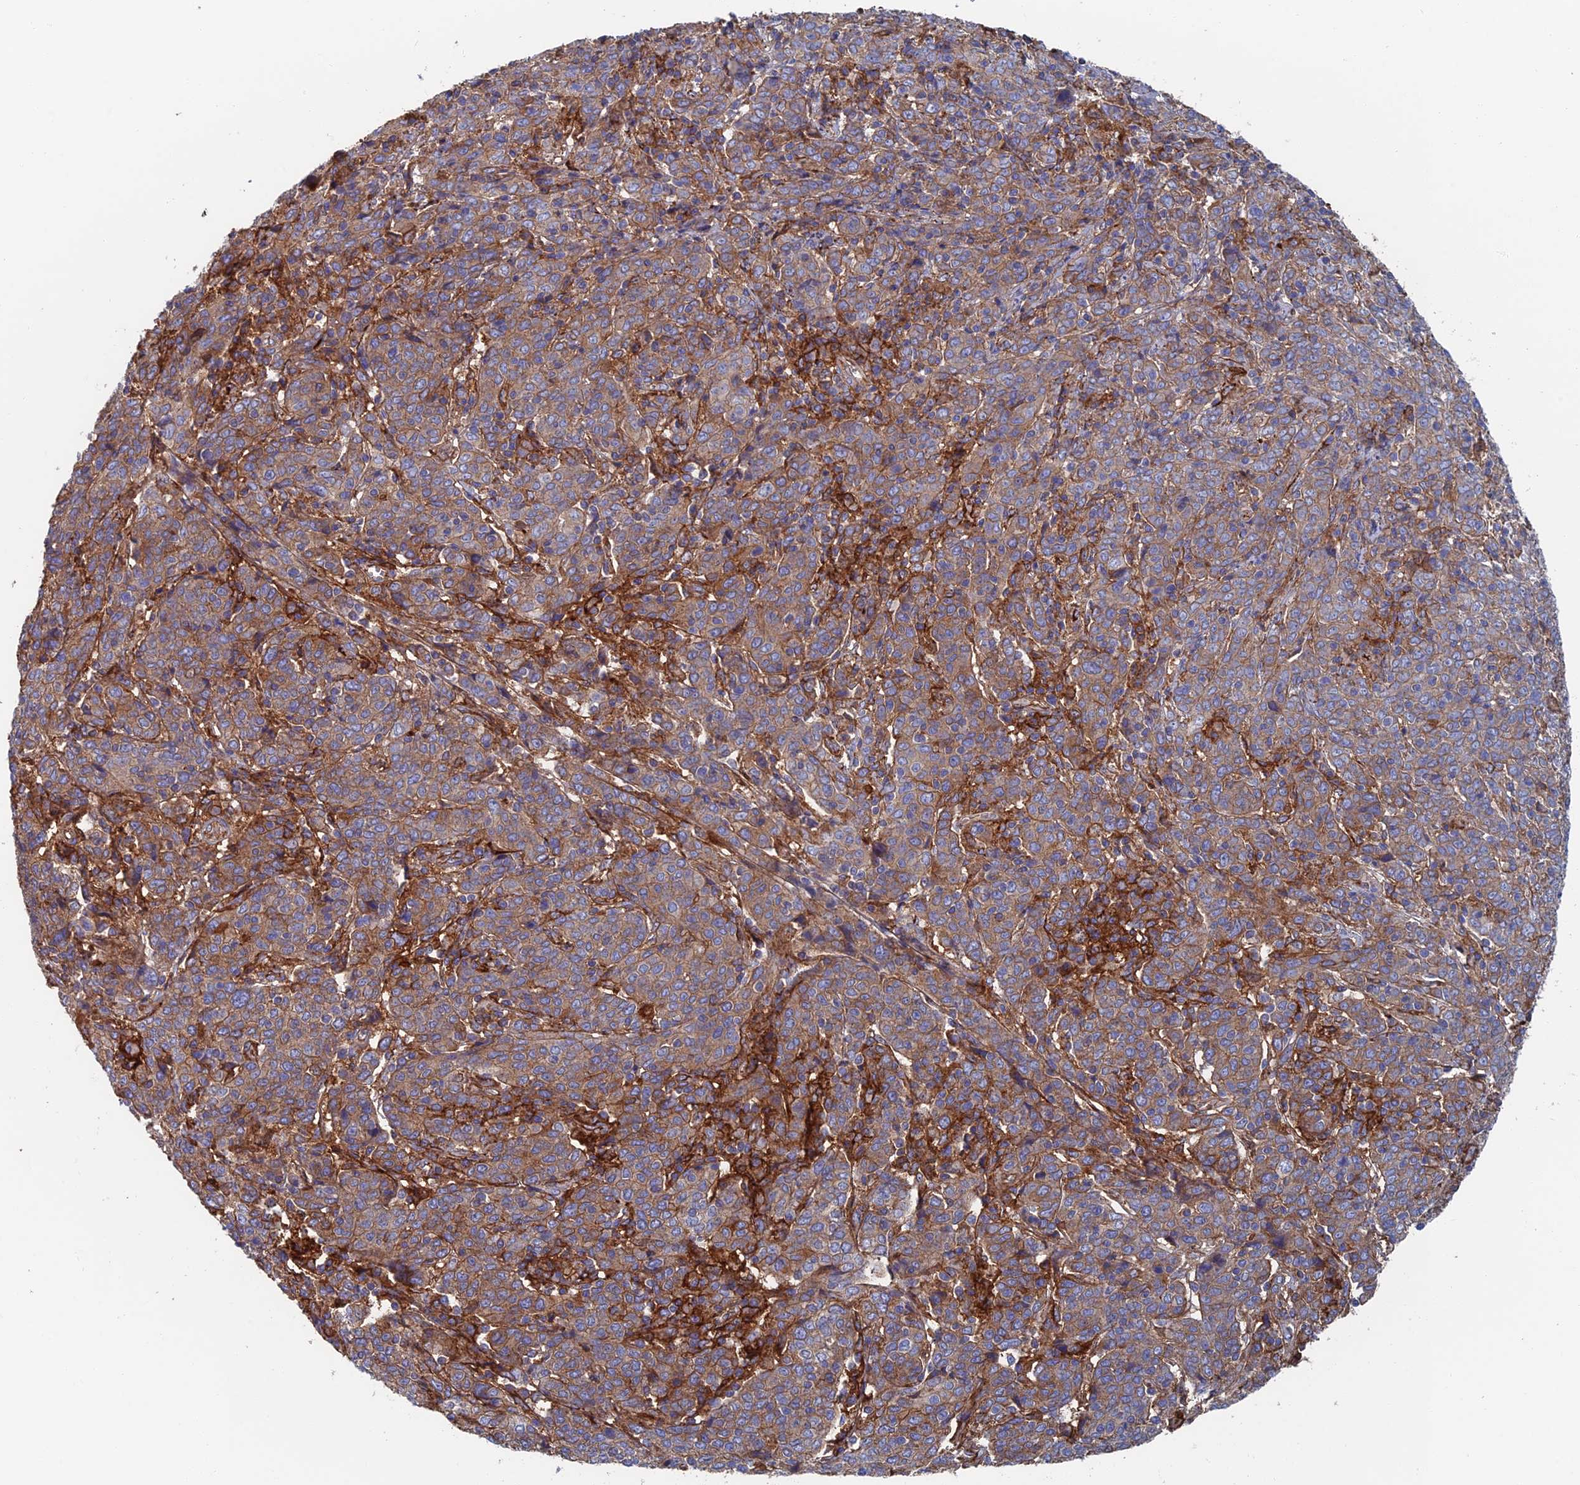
{"staining": {"intensity": "moderate", "quantity": "25%-75%", "location": "cytoplasmic/membranous"}, "tissue": "cervical cancer", "cell_type": "Tumor cells", "image_type": "cancer", "snomed": [{"axis": "morphology", "description": "Squamous cell carcinoma, NOS"}, {"axis": "topography", "description": "Cervix"}], "caption": "A high-resolution image shows IHC staining of cervical cancer, which exhibits moderate cytoplasmic/membranous staining in approximately 25%-75% of tumor cells.", "gene": "SNX11", "patient": {"sex": "female", "age": 67}}